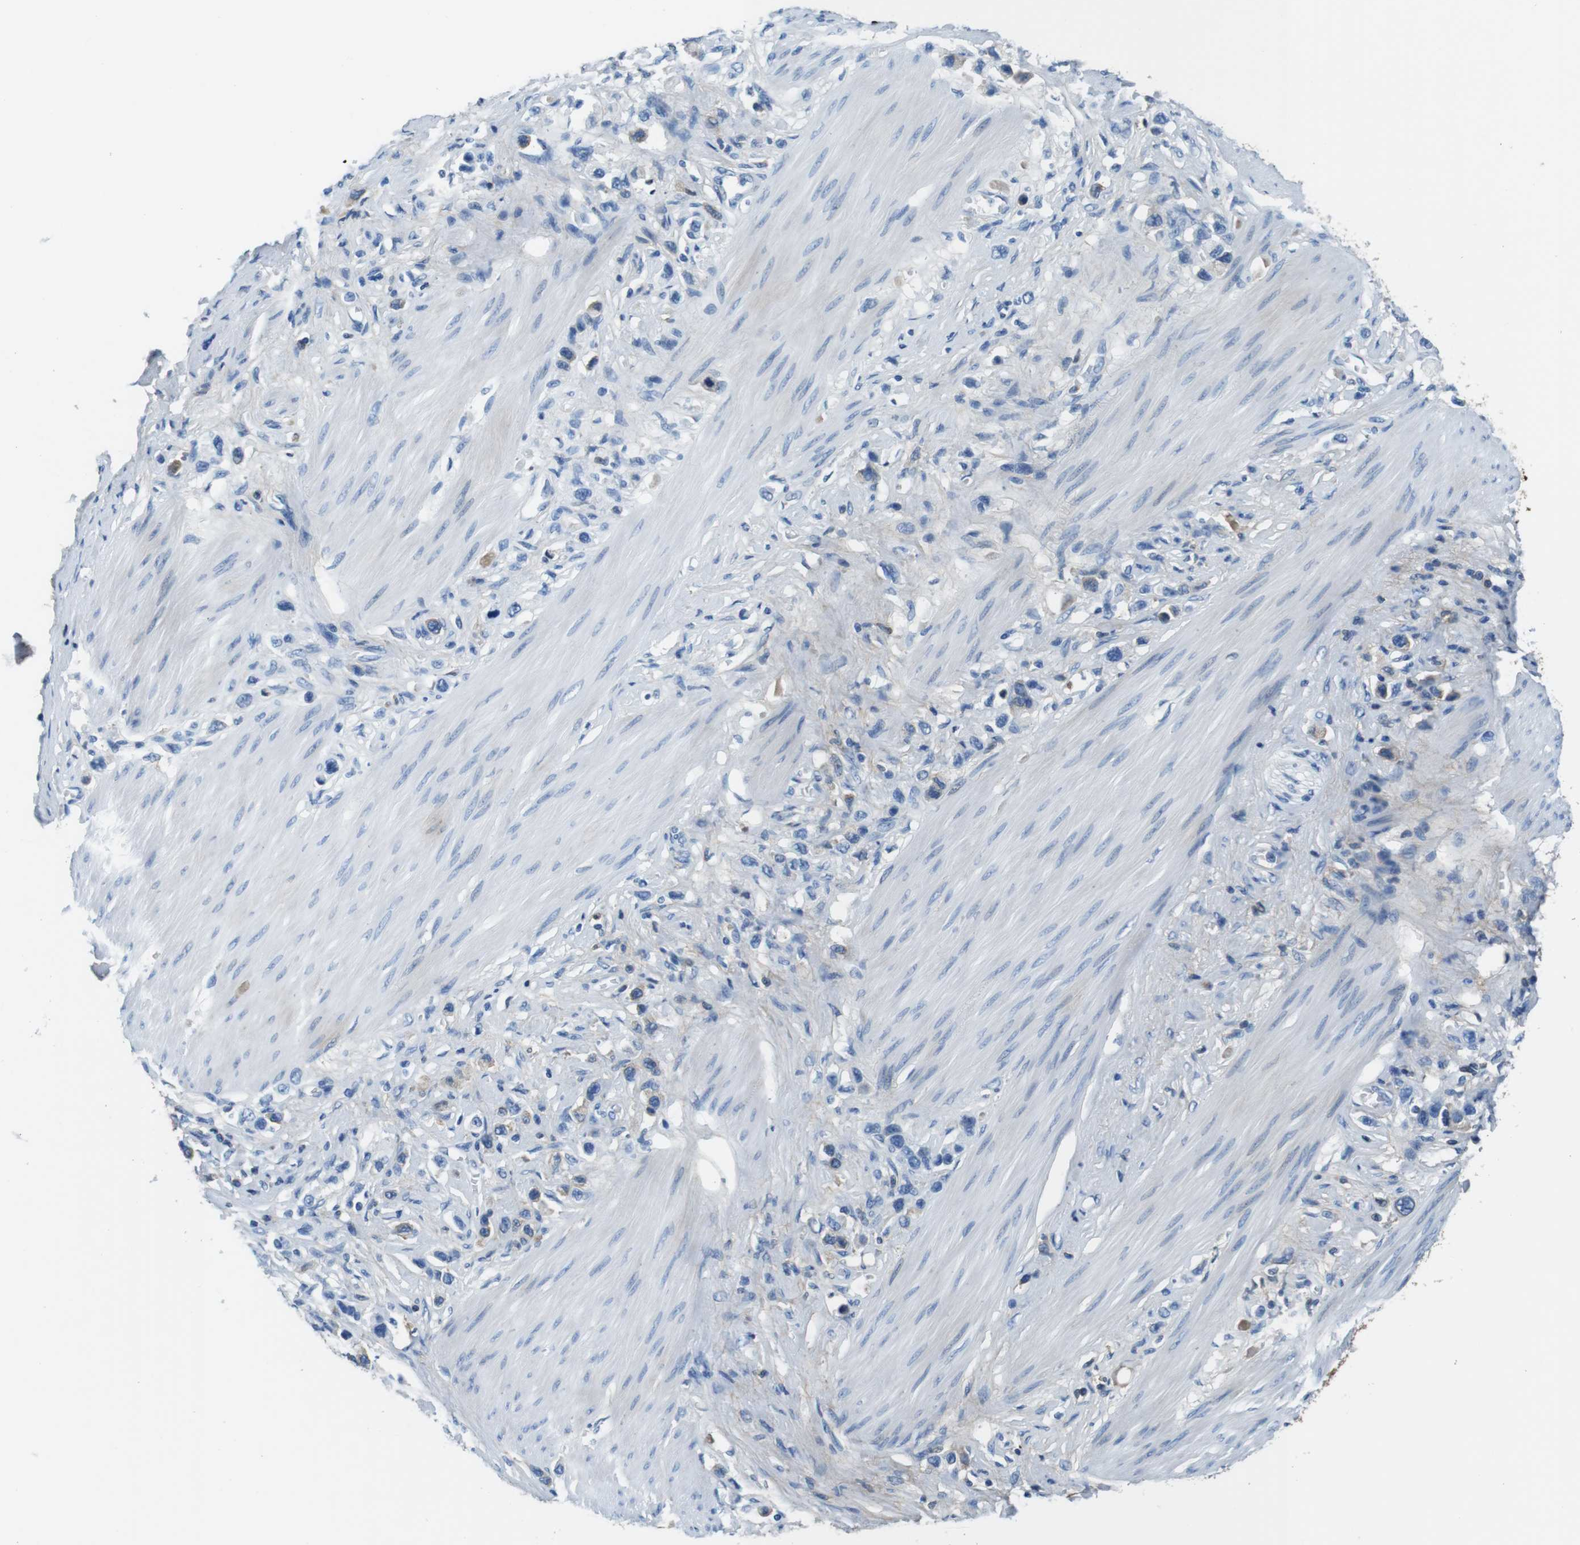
{"staining": {"intensity": "negative", "quantity": "none", "location": "none"}, "tissue": "stomach cancer", "cell_type": "Tumor cells", "image_type": "cancer", "snomed": [{"axis": "morphology", "description": "Adenocarcinoma, NOS"}, {"axis": "topography", "description": "Stomach"}], "caption": "DAB immunohistochemical staining of human stomach cancer reveals no significant staining in tumor cells.", "gene": "IGKC", "patient": {"sex": "female", "age": 65}}